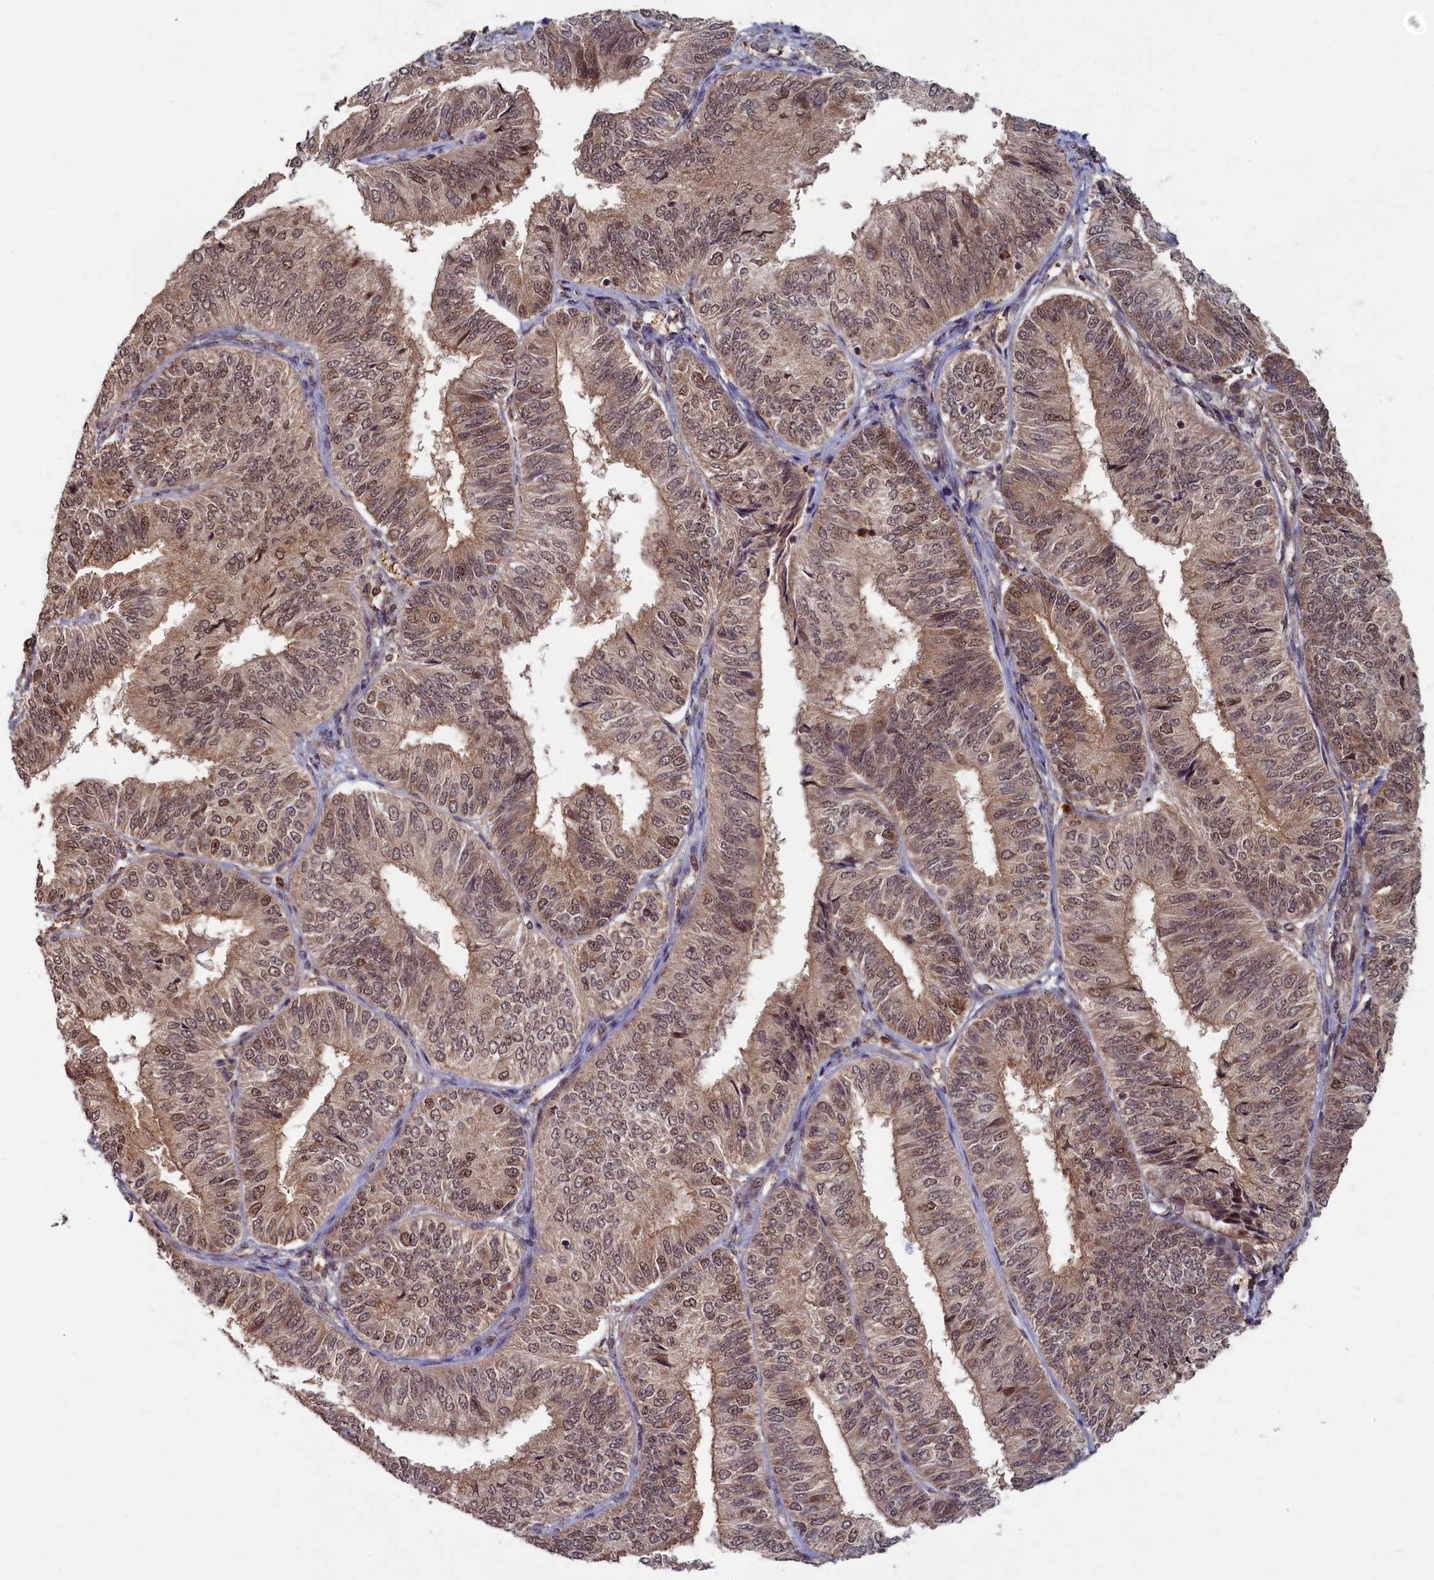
{"staining": {"intensity": "moderate", "quantity": ">75%", "location": "nuclear"}, "tissue": "endometrial cancer", "cell_type": "Tumor cells", "image_type": "cancer", "snomed": [{"axis": "morphology", "description": "Adenocarcinoma, NOS"}, {"axis": "topography", "description": "Endometrium"}], "caption": "Tumor cells reveal medium levels of moderate nuclear staining in about >75% of cells in human endometrial adenocarcinoma.", "gene": "BRCA1", "patient": {"sex": "female", "age": 58}}